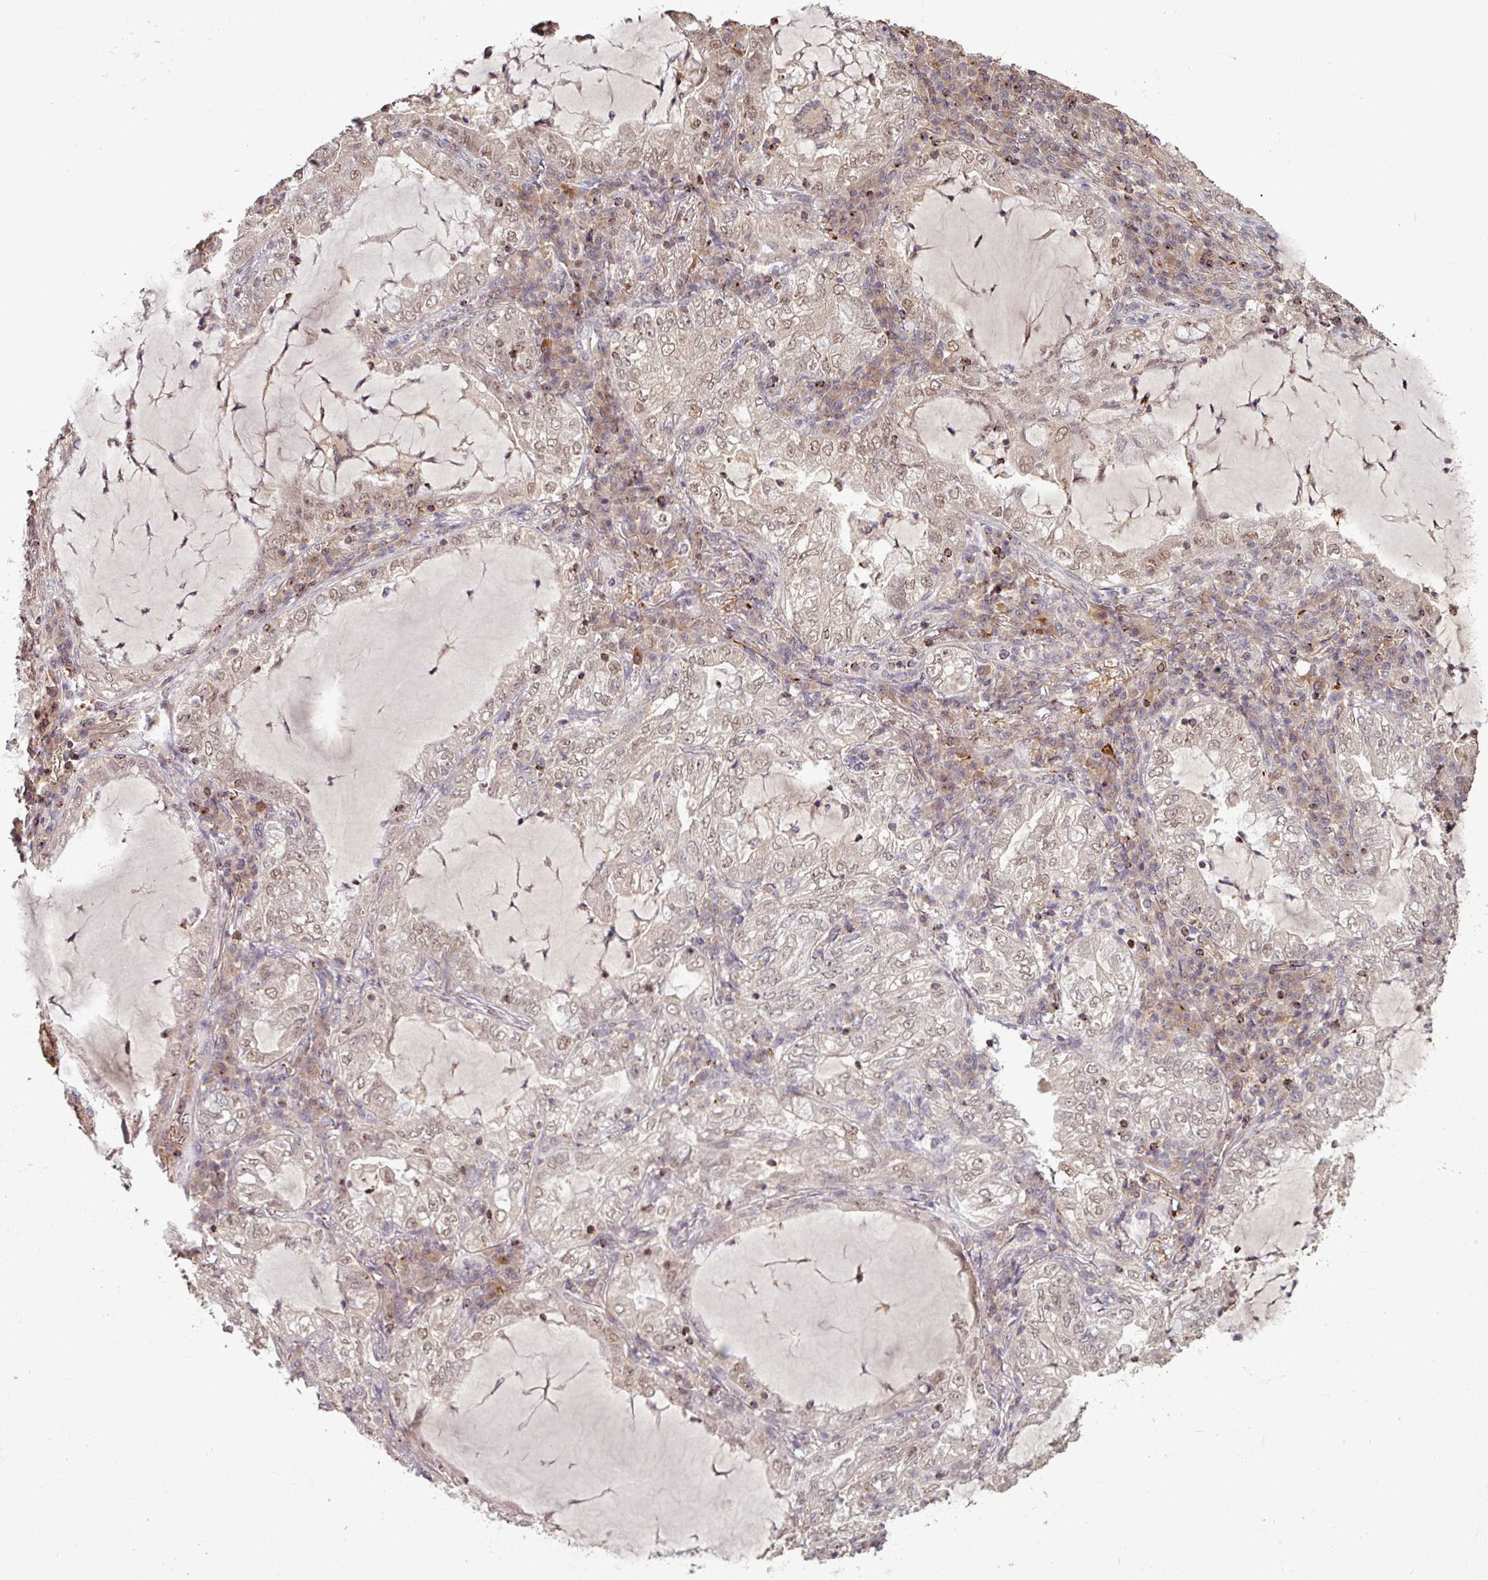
{"staining": {"intensity": "weak", "quantity": "25%-75%", "location": "nuclear"}, "tissue": "lung cancer", "cell_type": "Tumor cells", "image_type": "cancer", "snomed": [{"axis": "morphology", "description": "Adenocarcinoma, NOS"}, {"axis": "topography", "description": "Lung"}], "caption": "Immunohistochemistry histopathology image of neoplastic tissue: lung cancer stained using immunohistochemistry (IHC) shows low levels of weak protein expression localized specifically in the nuclear of tumor cells, appearing as a nuclear brown color.", "gene": "OR6B1", "patient": {"sex": "female", "age": 73}}